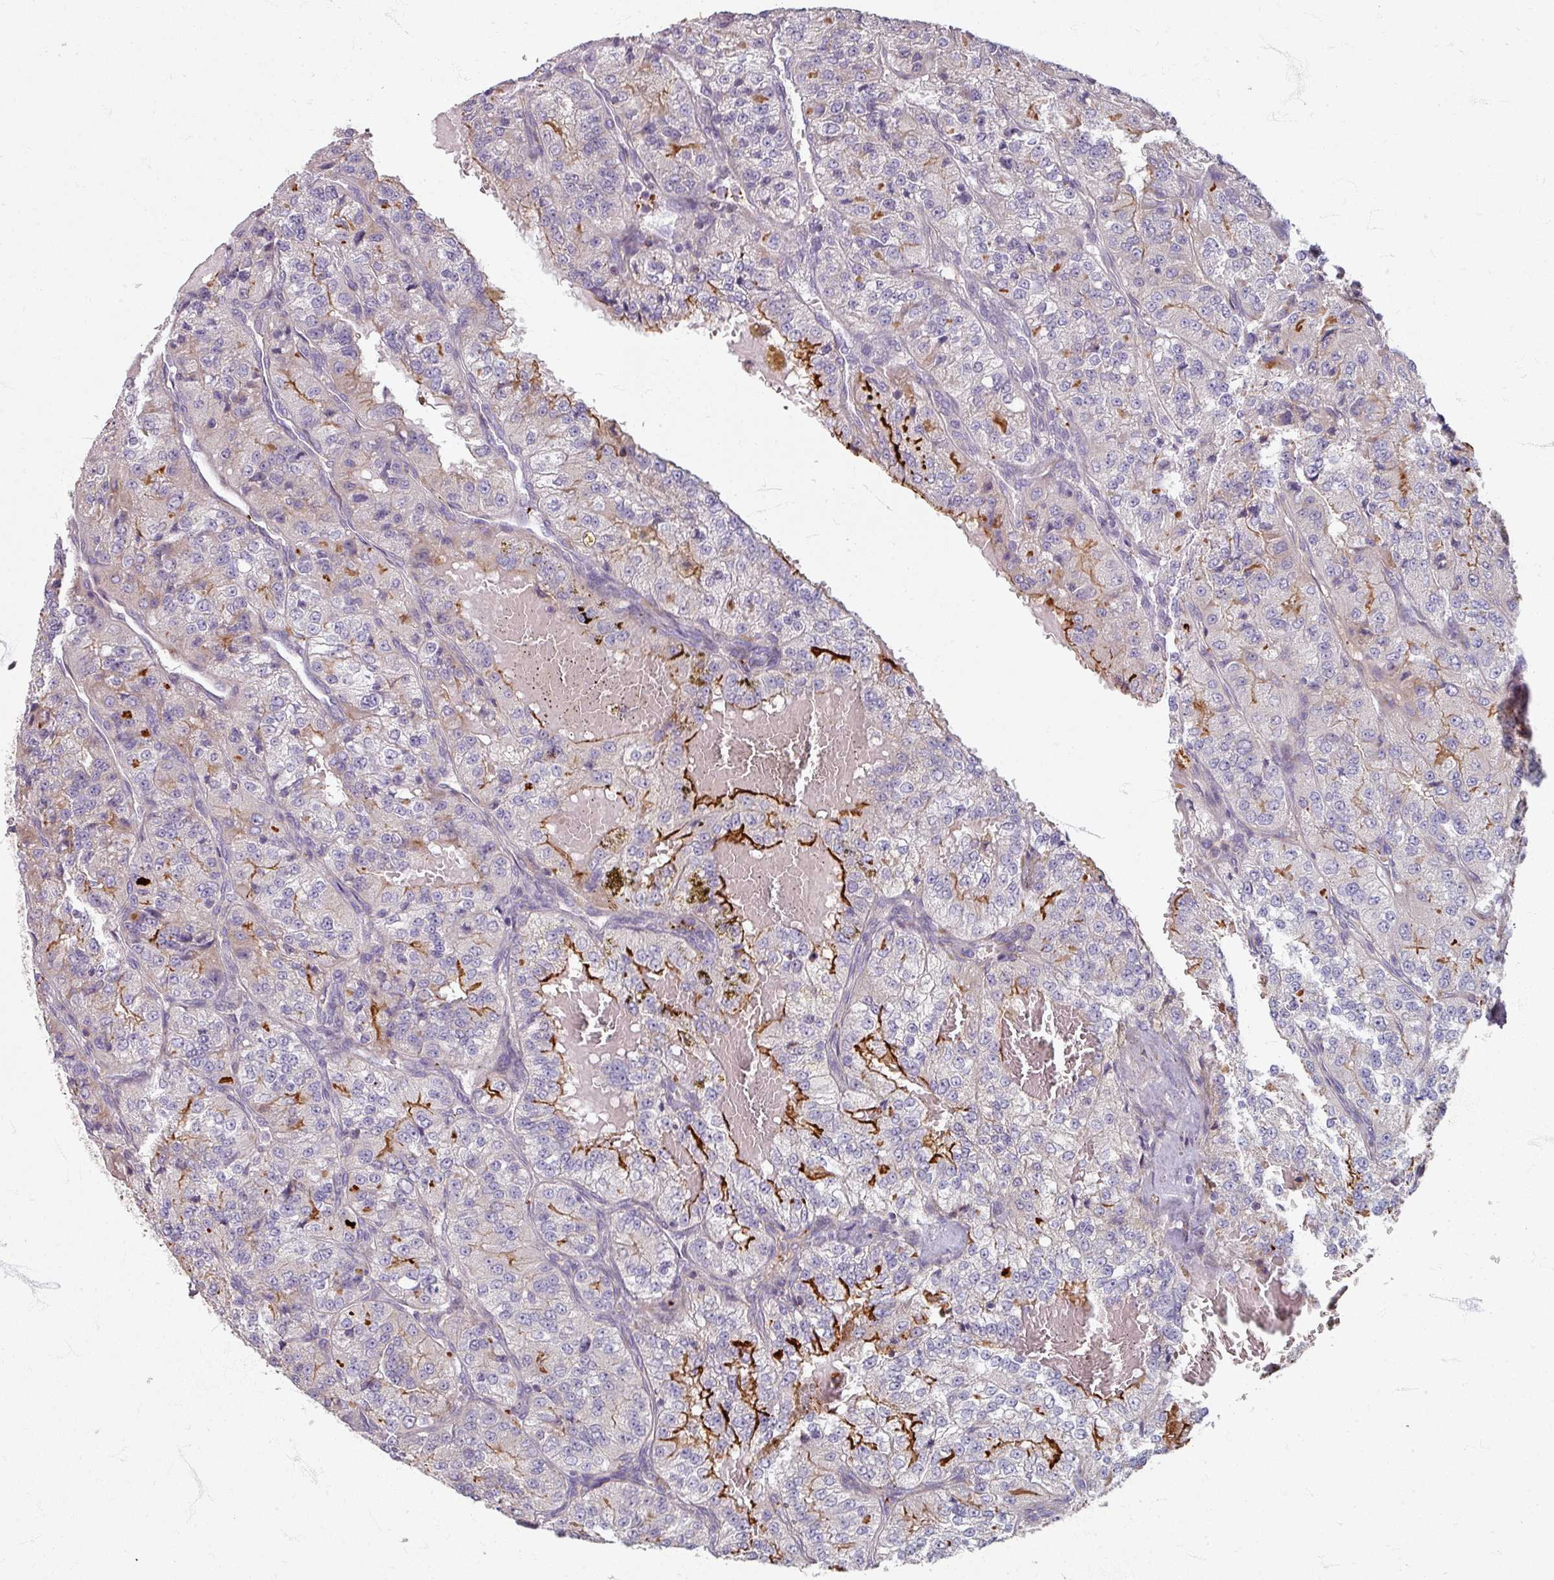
{"staining": {"intensity": "negative", "quantity": "none", "location": "none"}, "tissue": "renal cancer", "cell_type": "Tumor cells", "image_type": "cancer", "snomed": [{"axis": "morphology", "description": "Adenocarcinoma, NOS"}, {"axis": "topography", "description": "Kidney"}], "caption": "There is no significant positivity in tumor cells of renal adenocarcinoma.", "gene": "GABARAPL1", "patient": {"sex": "female", "age": 63}}